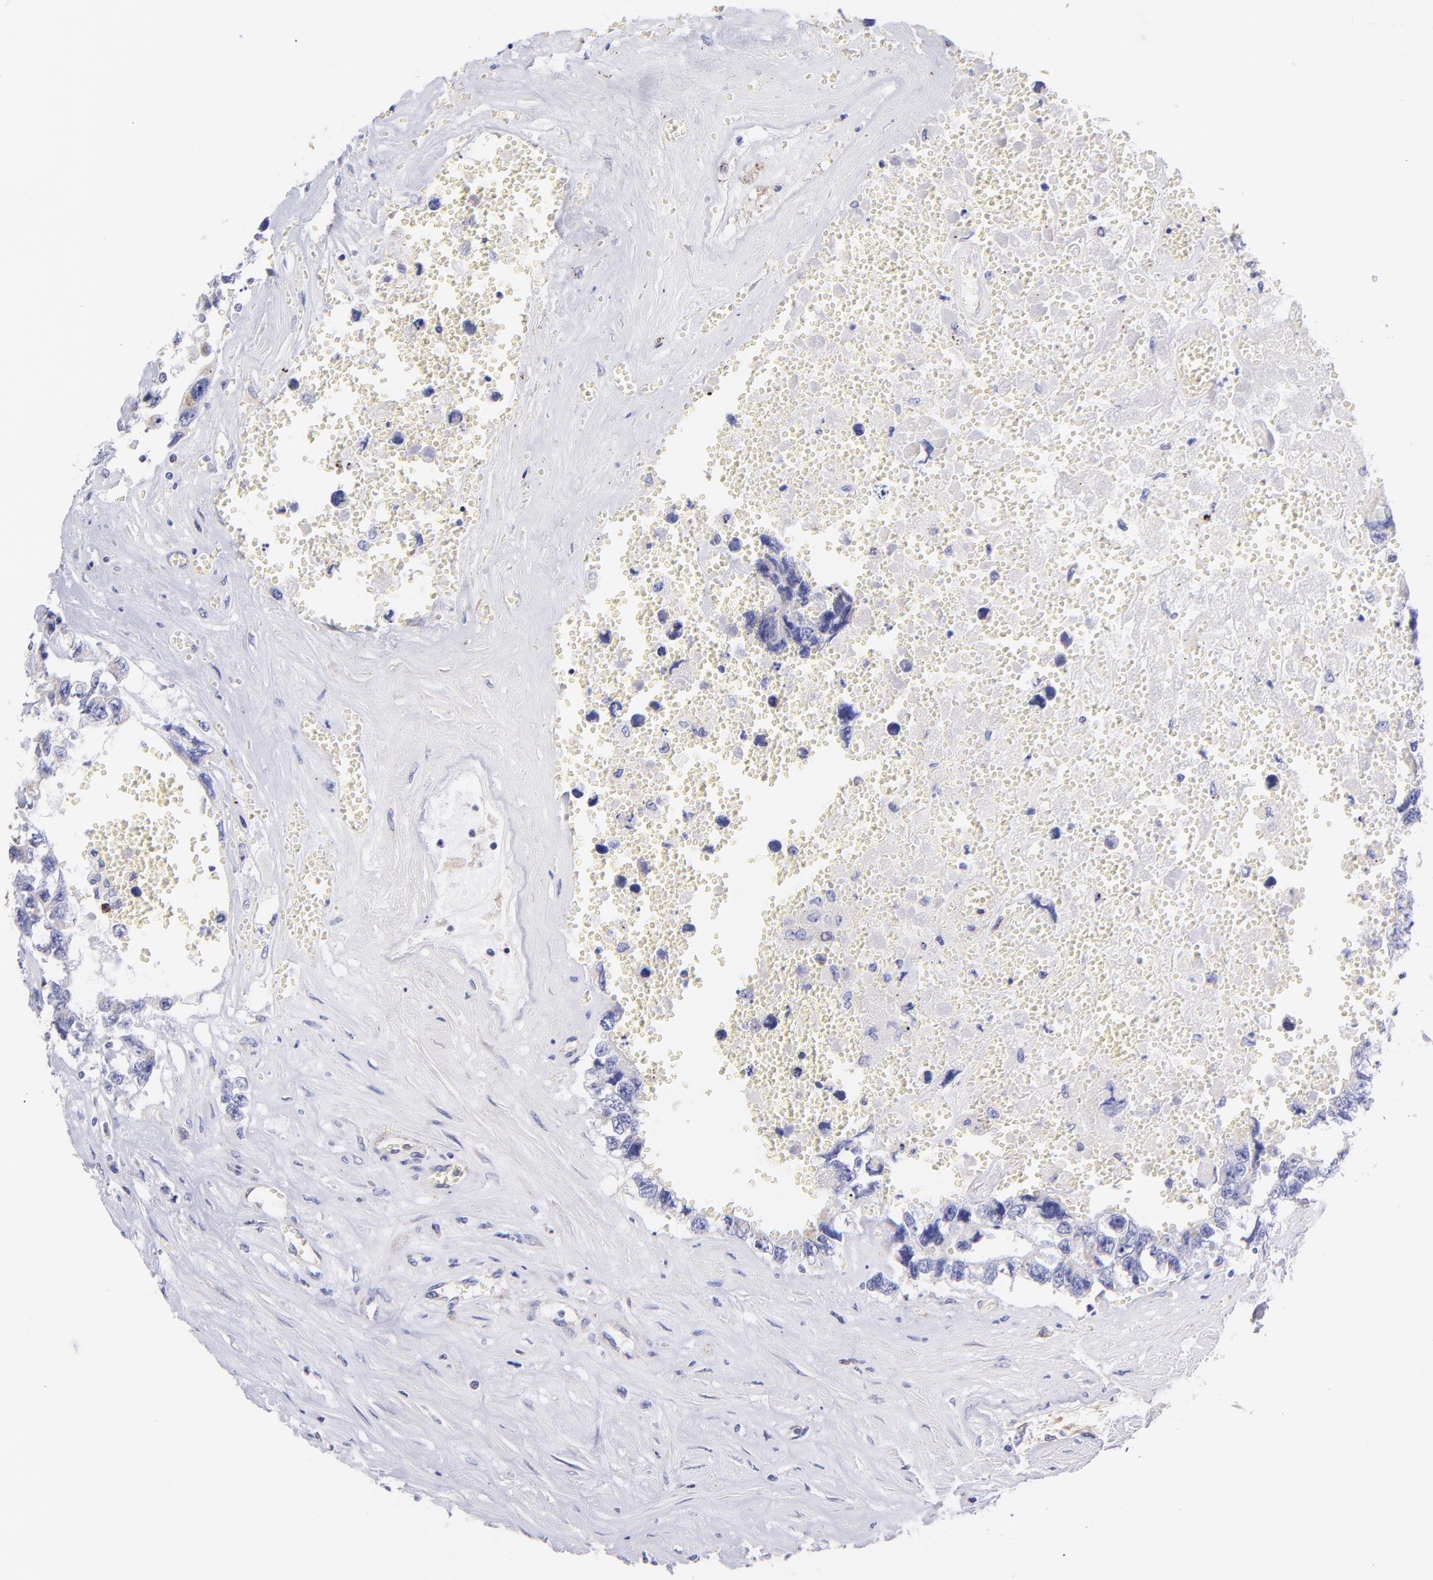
{"staining": {"intensity": "weak", "quantity": "<25%", "location": "cytoplasmic/membranous"}, "tissue": "testis cancer", "cell_type": "Tumor cells", "image_type": "cancer", "snomed": [{"axis": "morphology", "description": "Carcinoma, Embryonal, NOS"}, {"axis": "topography", "description": "Testis"}], "caption": "A micrograph of embryonal carcinoma (testis) stained for a protein displays no brown staining in tumor cells.", "gene": "NDUFB7", "patient": {"sex": "male", "age": 31}}